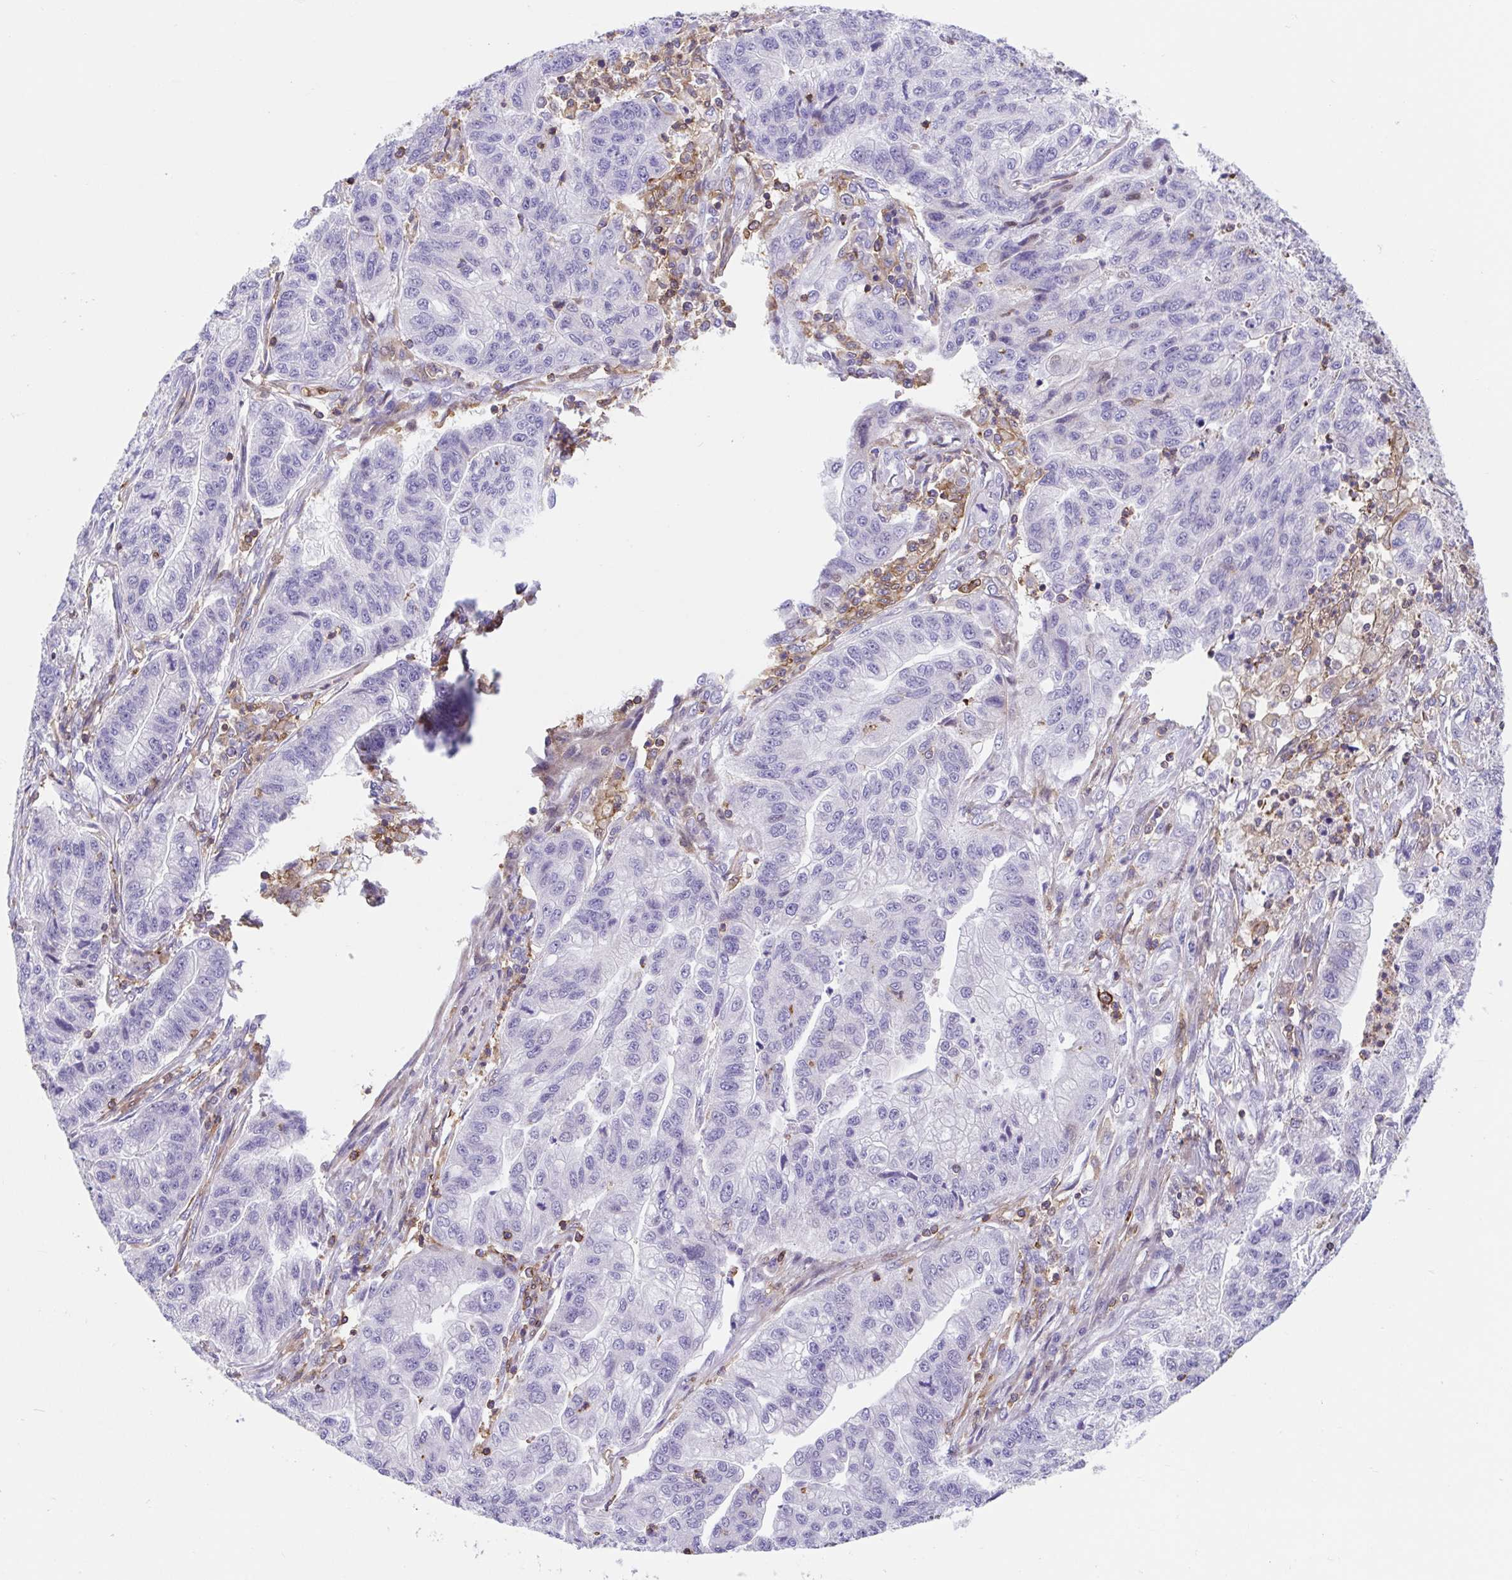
{"staining": {"intensity": "negative", "quantity": "none", "location": "none"}, "tissue": "stomach cancer", "cell_type": "Tumor cells", "image_type": "cancer", "snomed": [{"axis": "morphology", "description": "Adenocarcinoma, NOS"}, {"axis": "topography", "description": "Stomach"}], "caption": "Tumor cells are negative for protein expression in human adenocarcinoma (stomach).", "gene": "TPRG1", "patient": {"sex": "male", "age": 83}}